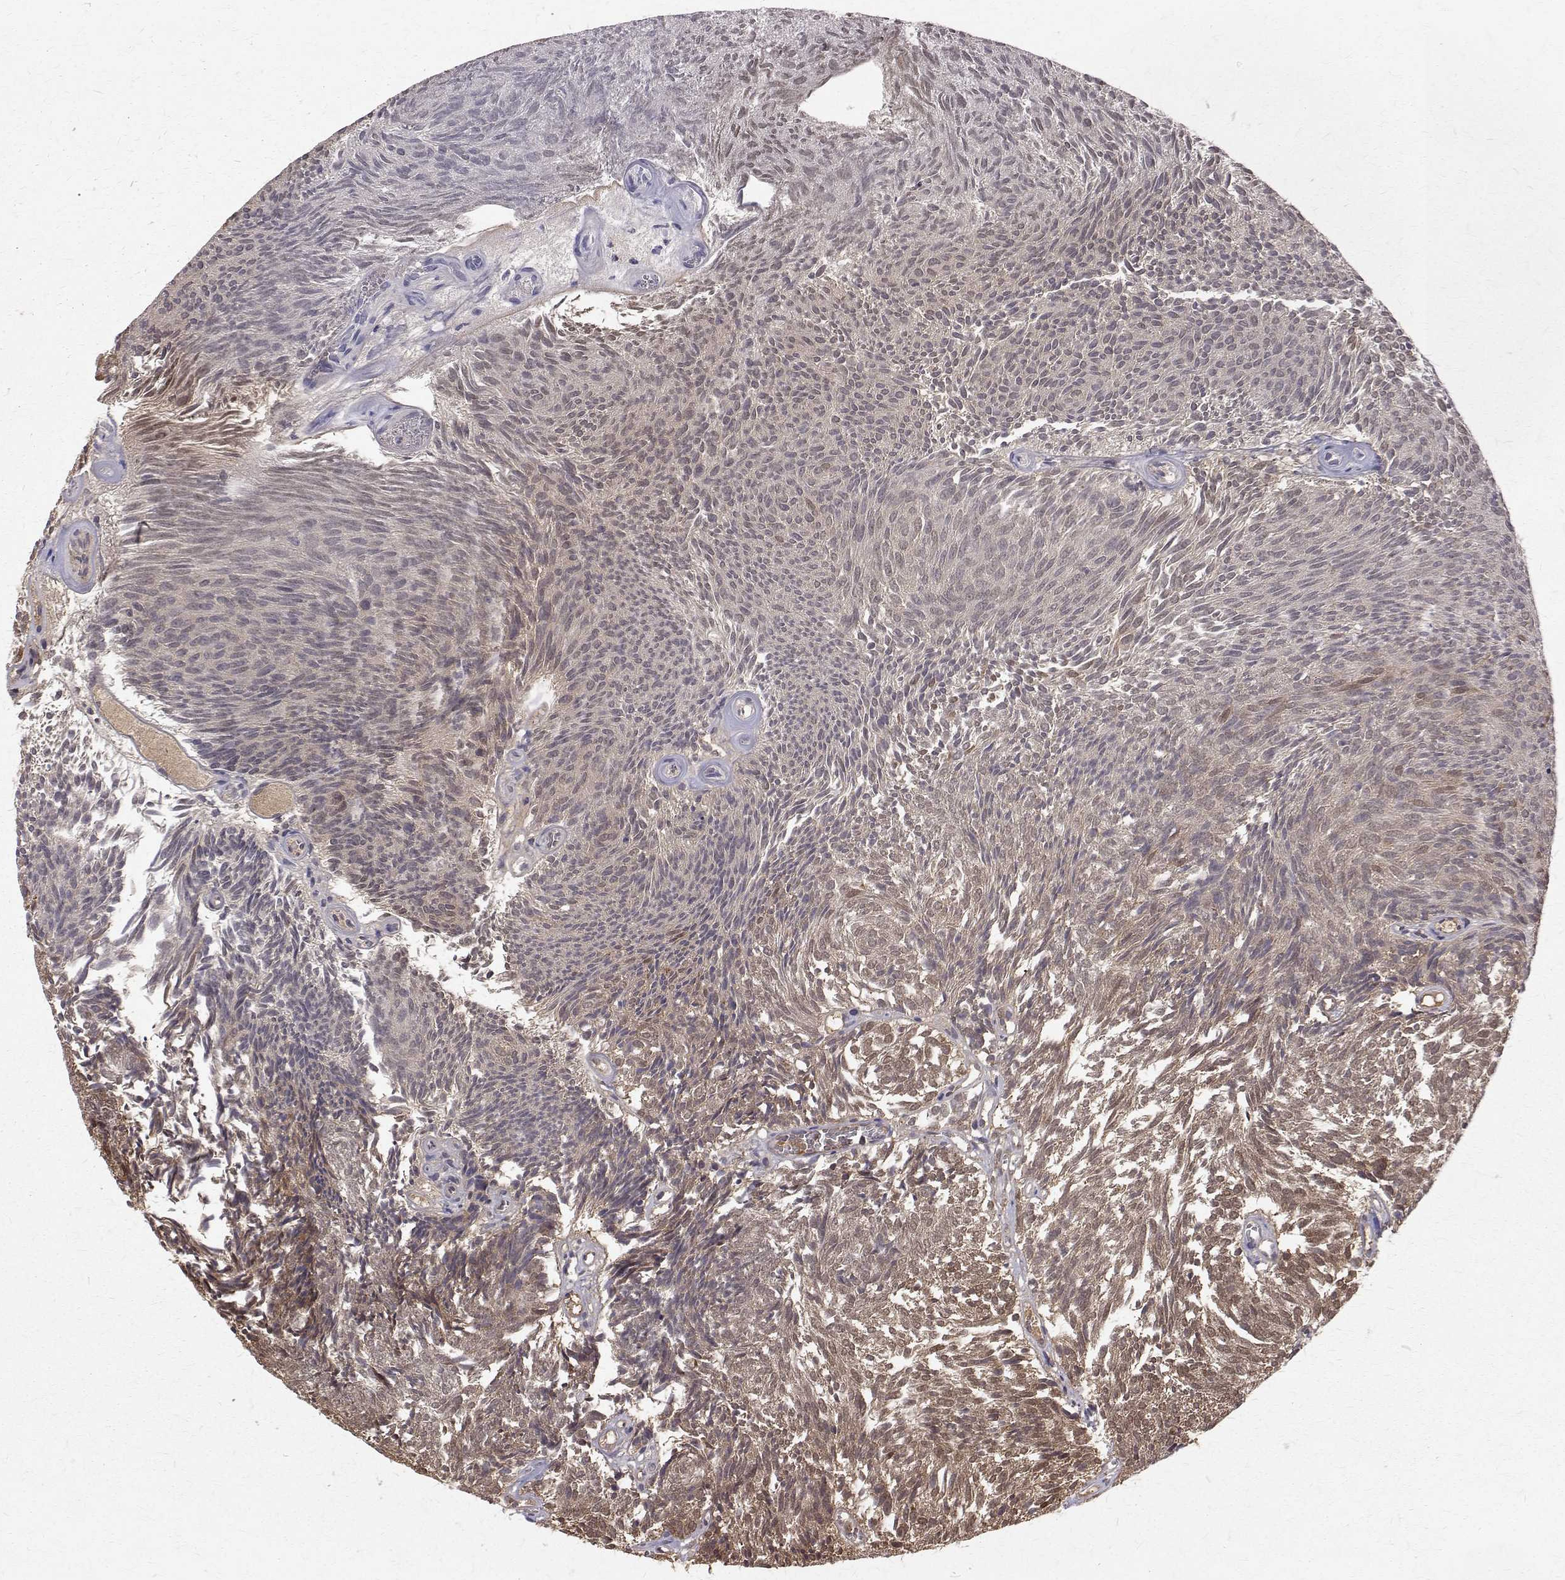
{"staining": {"intensity": "moderate", "quantity": "25%-75%", "location": "cytoplasmic/membranous,nuclear"}, "tissue": "urothelial cancer", "cell_type": "Tumor cells", "image_type": "cancer", "snomed": [{"axis": "morphology", "description": "Urothelial carcinoma, Low grade"}, {"axis": "topography", "description": "Urinary bladder"}], "caption": "This micrograph exhibits urothelial cancer stained with IHC to label a protein in brown. The cytoplasmic/membranous and nuclear of tumor cells show moderate positivity for the protein. Nuclei are counter-stained blue.", "gene": "NIF3L1", "patient": {"sex": "male", "age": 77}}